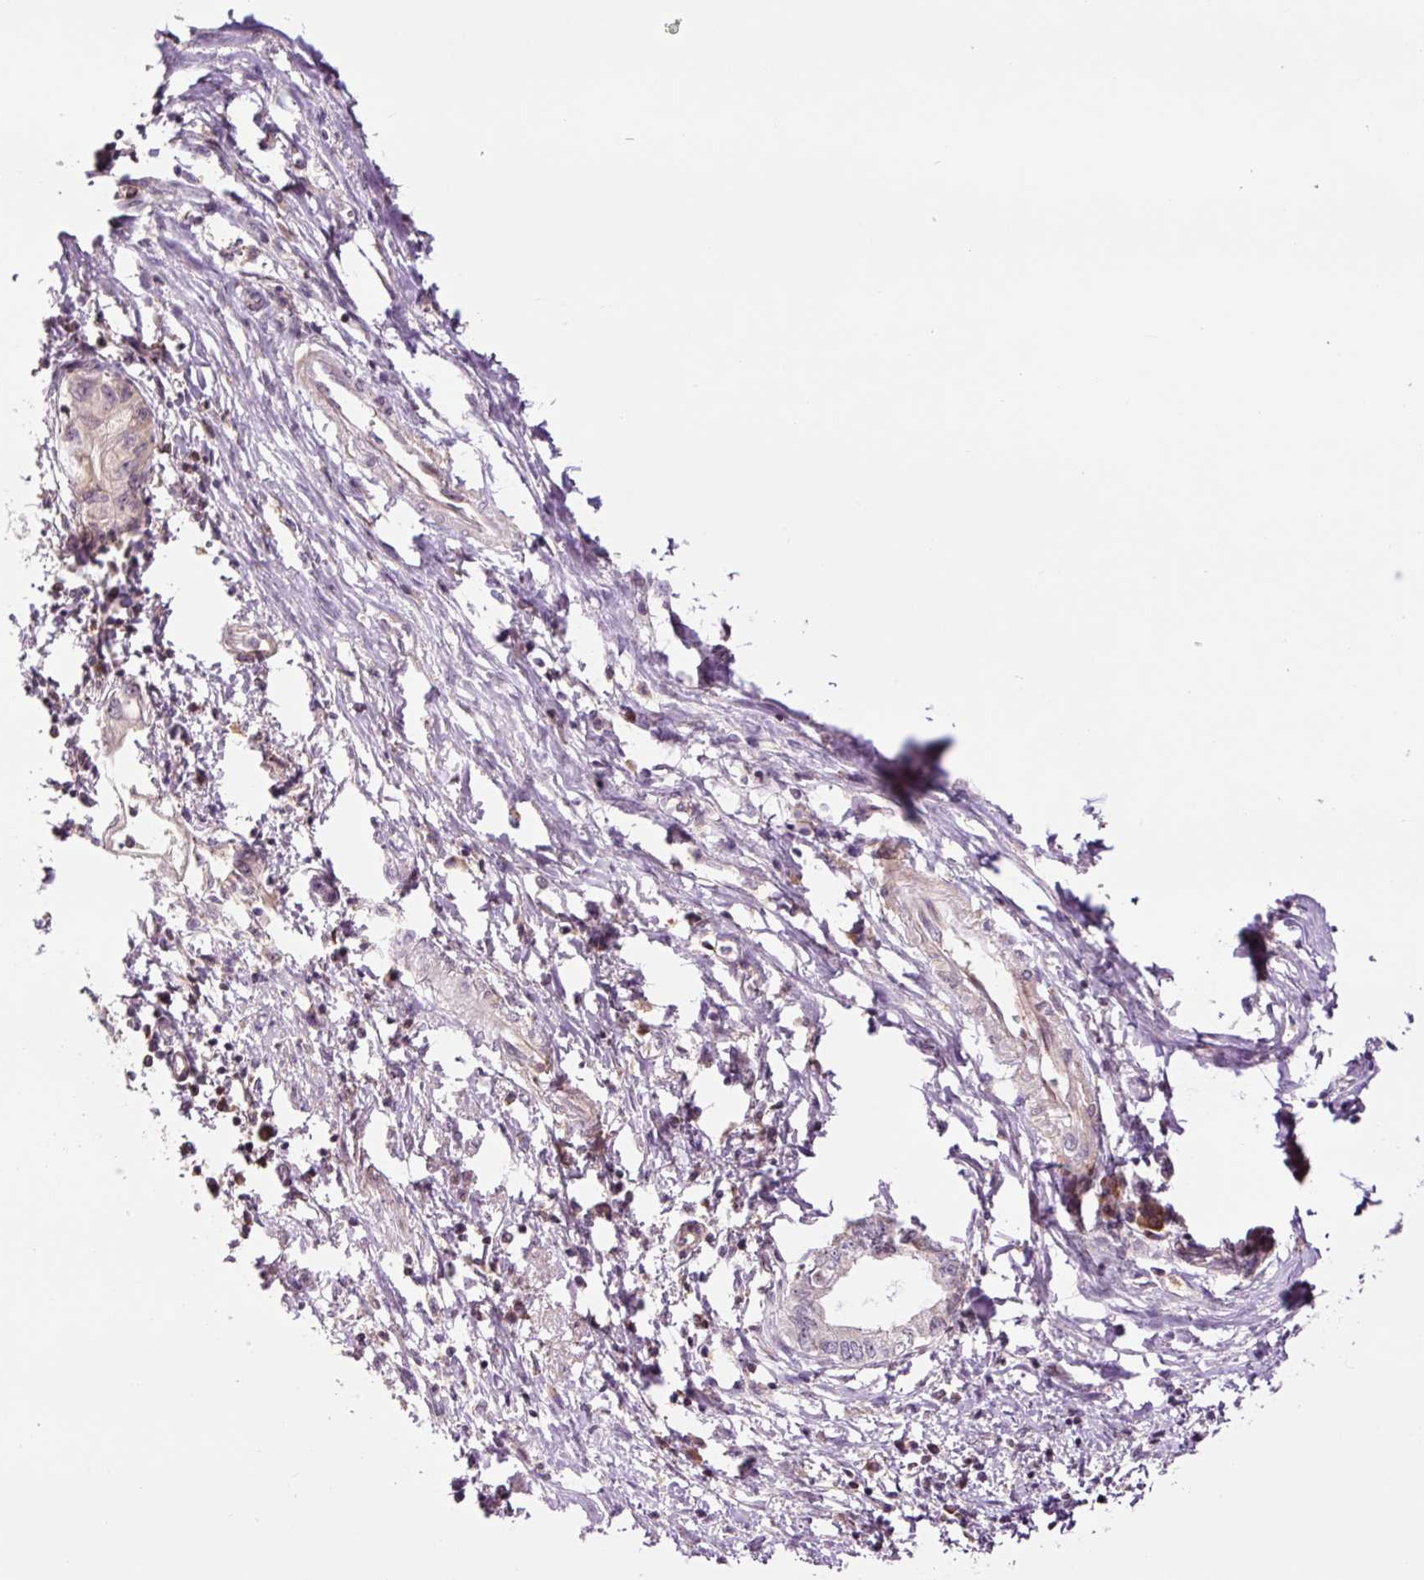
{"staining": {"intensity": "weak", "quantity": "<25%", "location": "cytoplasmic/membranous,nuclear"}, "tissue": "pancreatic cancer", "cell_type": "Tumor cells", "image_type": "cancer", "snomed": [{"axis": "morphology", "description": "Adenocarcinoma, NOS"}, {"axis": "topography", "description": "Pancreas"}], "caption": "This is a photomicrograph of immunohistochemistry (IHC) staining of pancreatic cancer, which shows no expression in tumor cells.", "gene": "DPPA4", "patient": {"sex": "female", "age": 73}}